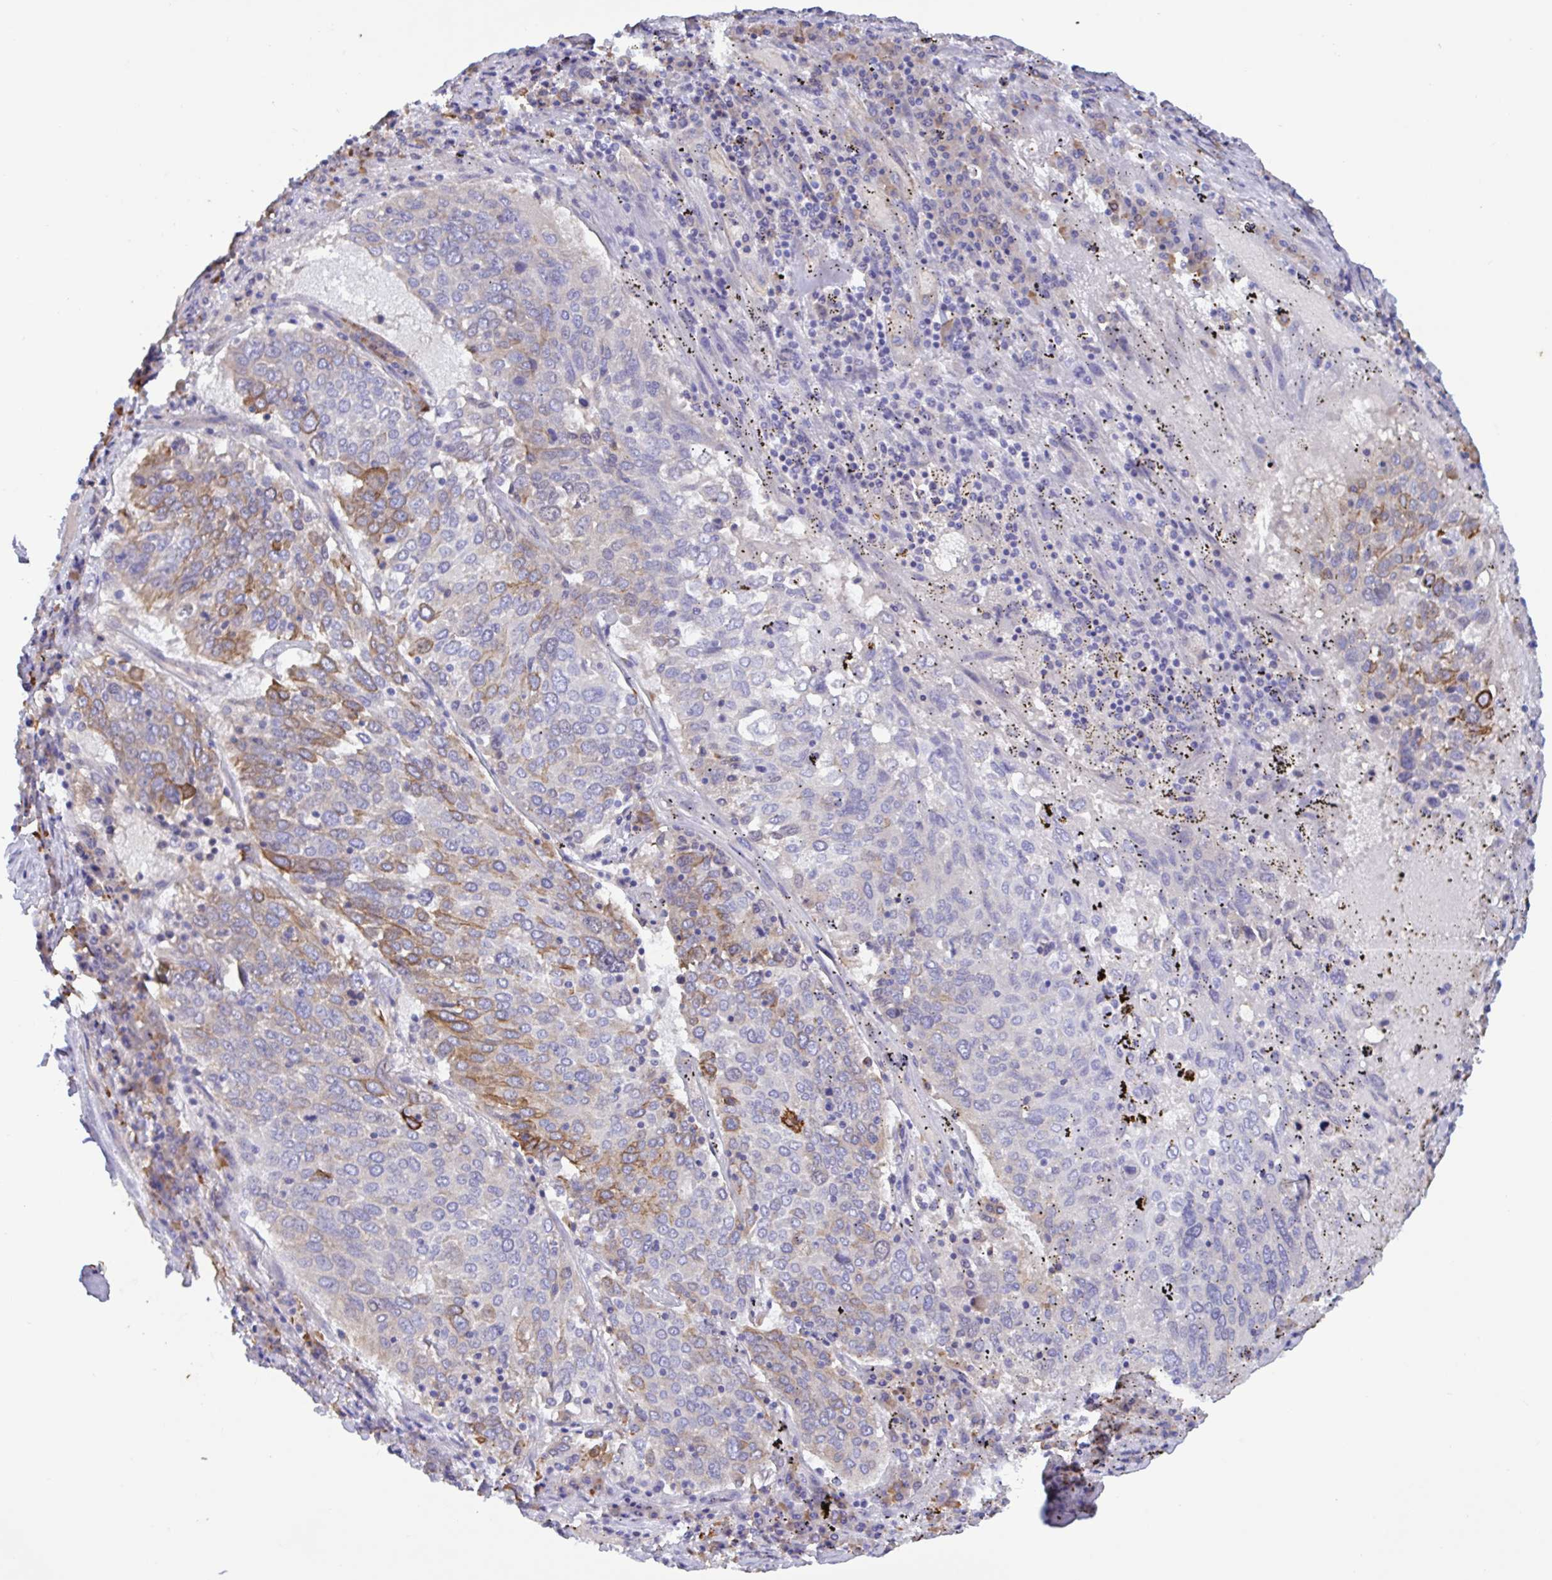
{"staining": {"intensity": "moderate", "quantity": "<25%", "location": "cytoplasmic/membranous"}, "tissue": "lung cancer", "cell_type": "Tumor cells", "image_type": "cancer", "snomed": [{"axis": "morphology", "description": "Squamous cell carcinoma, NOS"}, {"axis": "topography", "description": "Lung"}], "caption": "Human lung squamous cell carcinoma stained with a protein marker exhibits moderate staining in tumor cells.", "gene": "SLC66A1", "patient": {"sex": "male", "age": 65}}